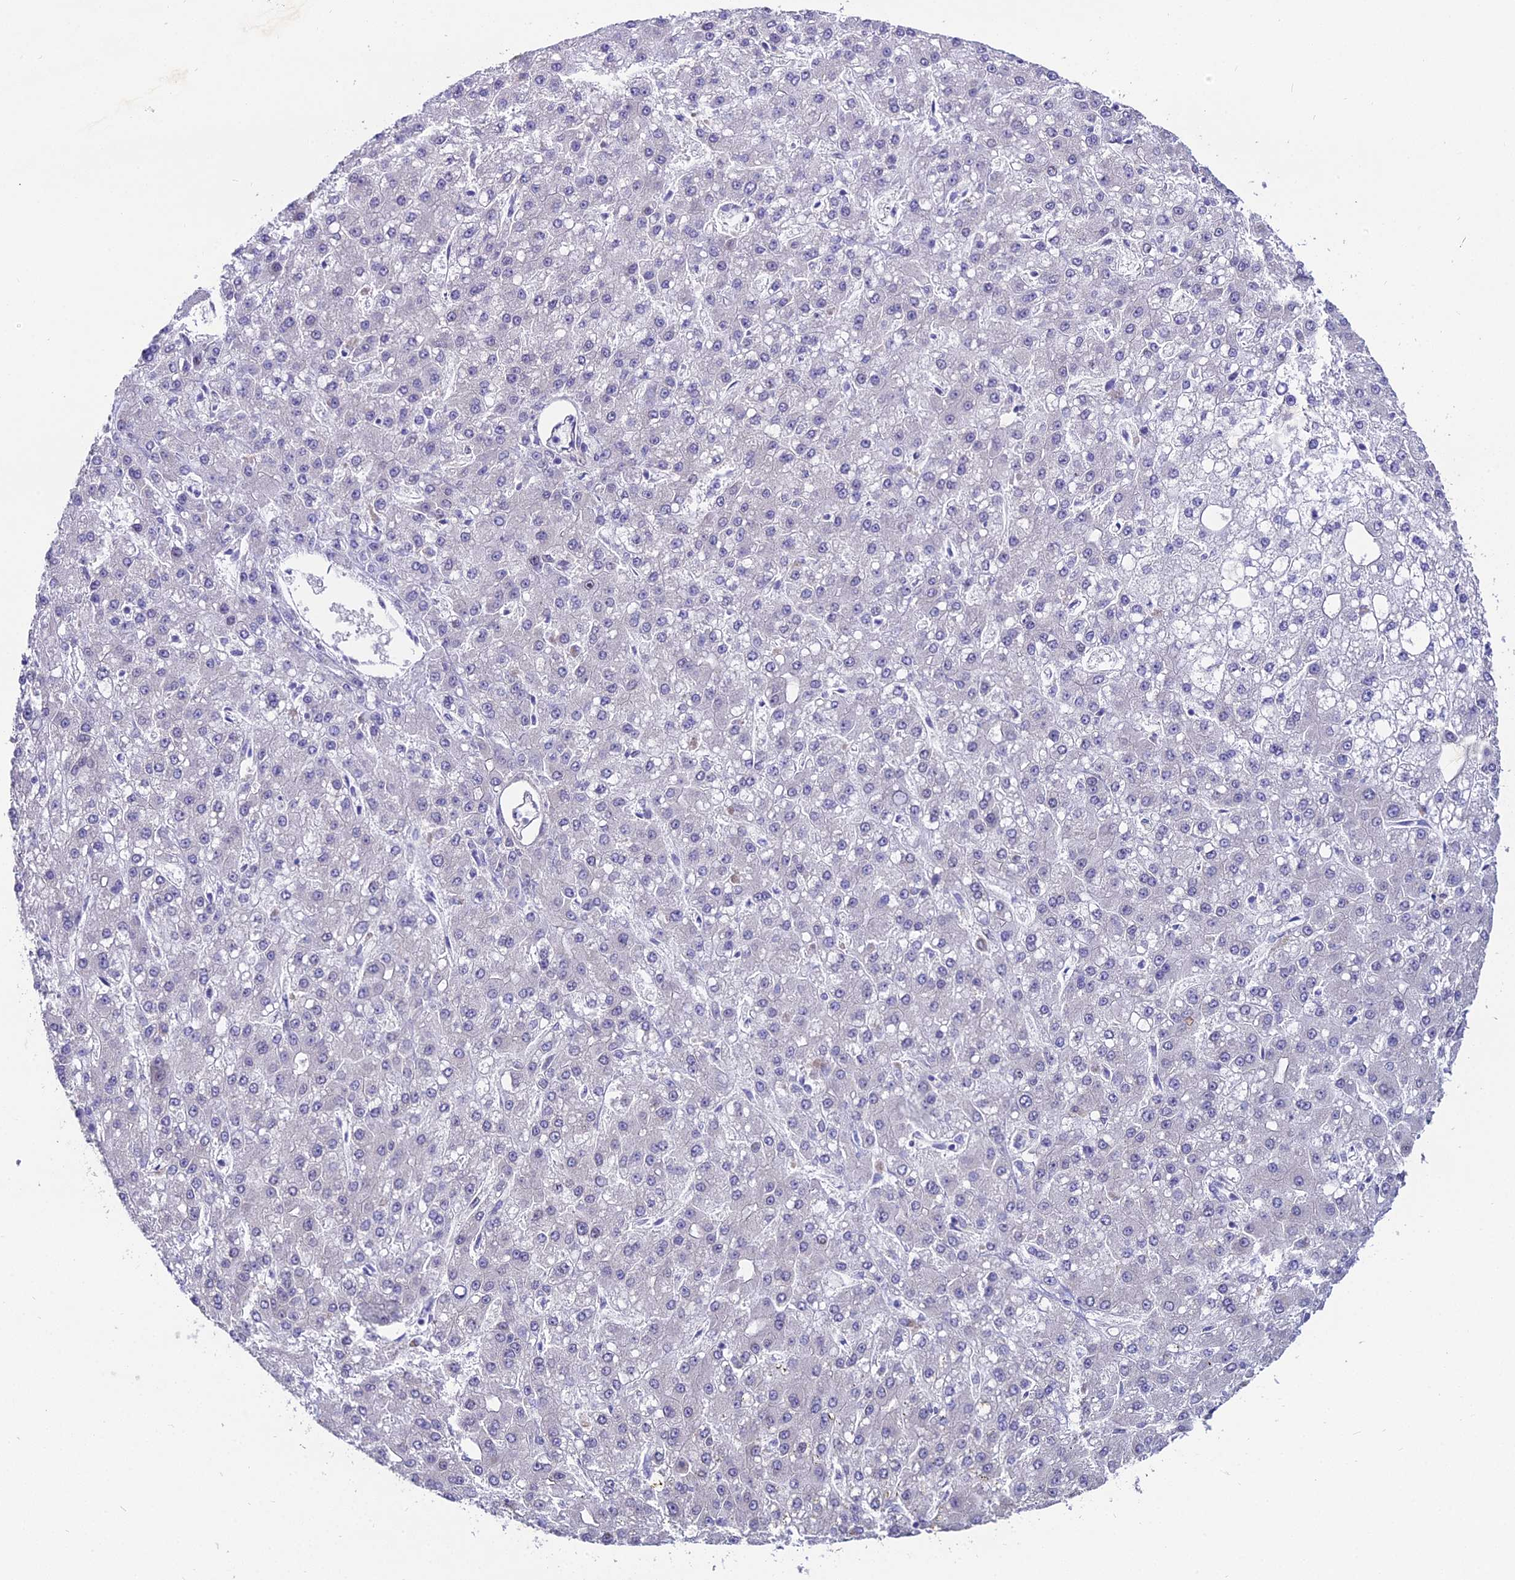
{"staining": {"intensity": "weak", "quantity": "<25%", "location": "cytoplasmic/membranous"}, "tissue": "liver cancer", "cell_type": "Tumor cells", "image_type": "cancer", "snomed": [{"axis": "morphology", "description": "Carcinoma, Hepatocellular, NOS"}, {"axis": "topography", "description": "Liver"}], "caption": "The micrograph exhibits no significant expression in tumor cells of liver cancer (hepatocellular carcinoma).", "gene": "DDX19A", "patient": {"sex": "male", "age": 67}}